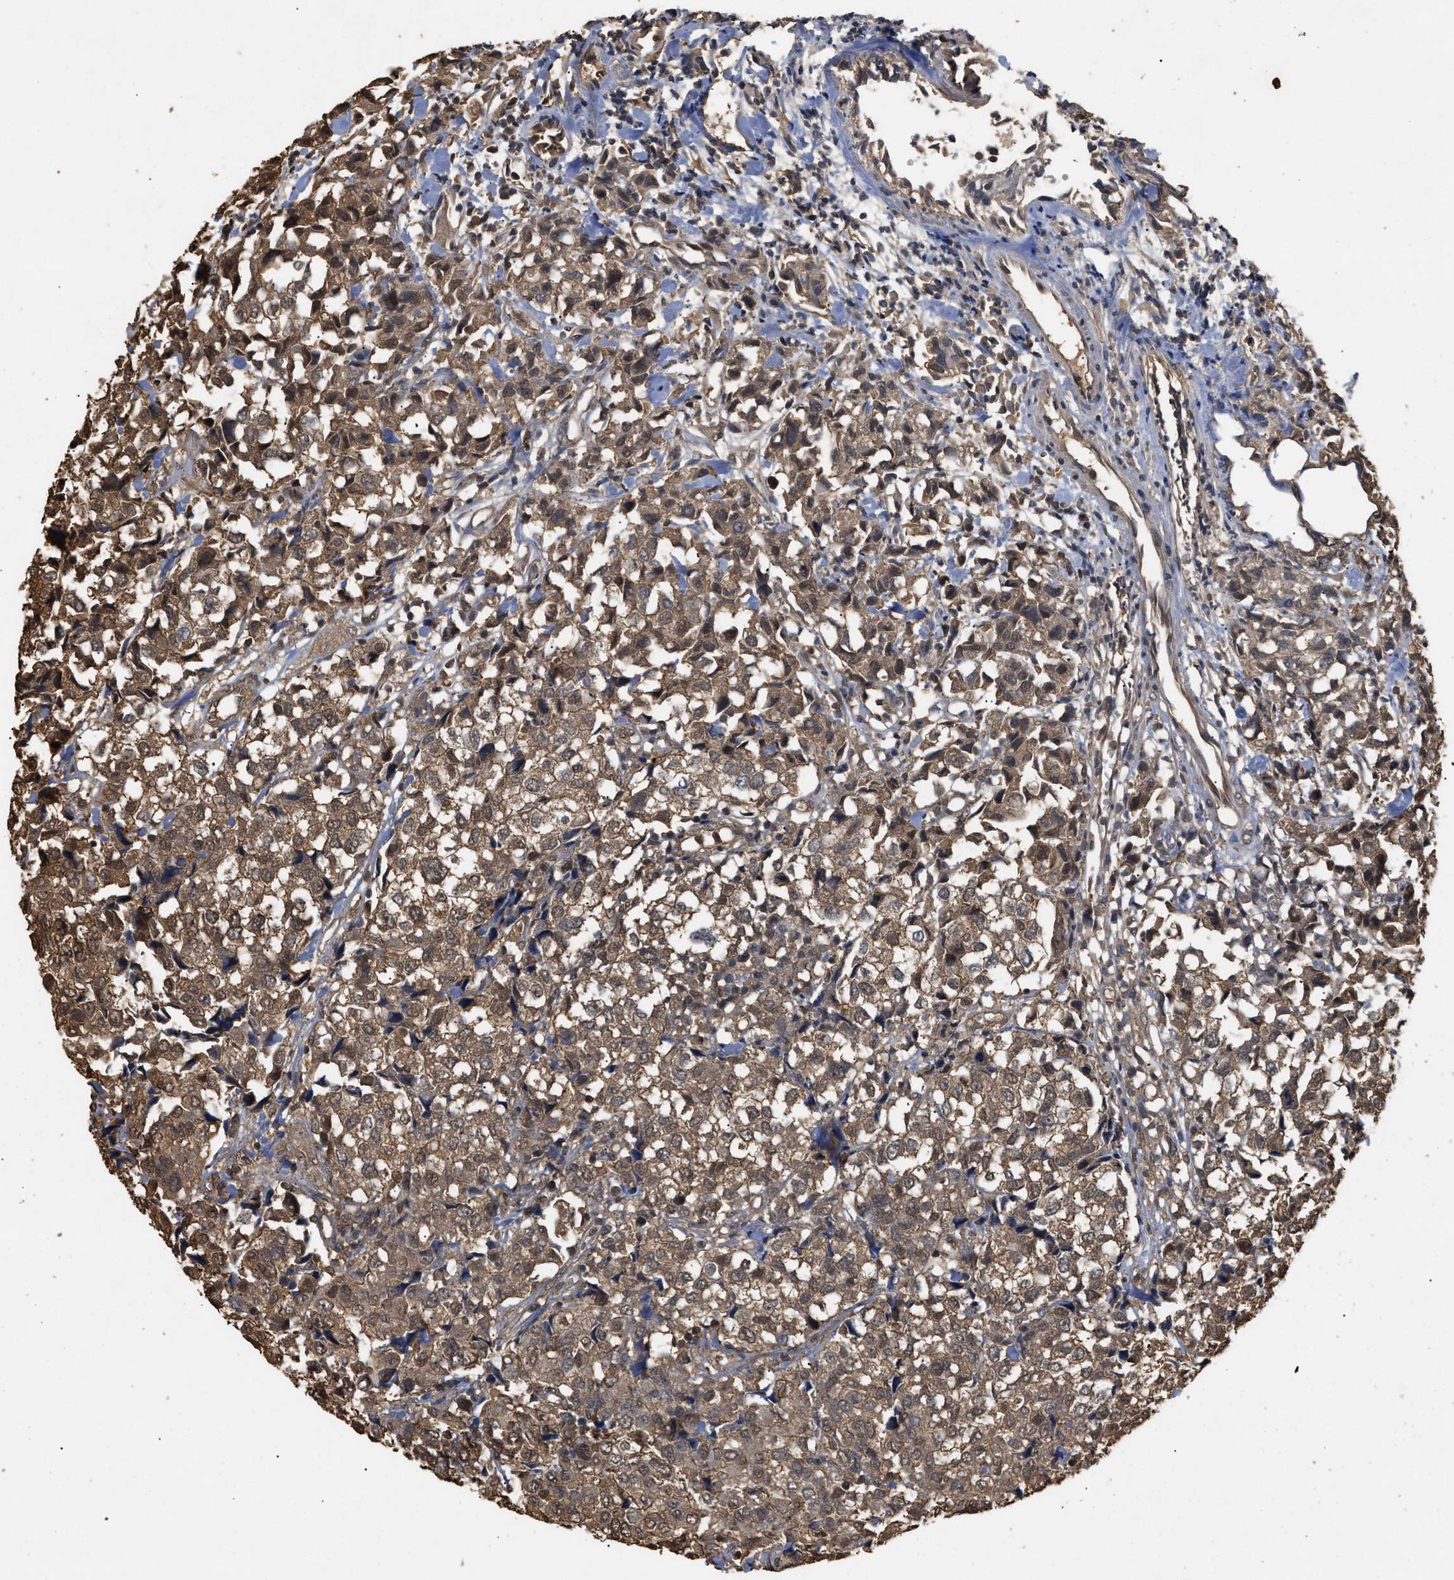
{"staining": {"intensity": "moderate", "quantity": ">75%", "location": "cytoplasmic/membranous"}, "tissue": "urothelial cancer", "cell_type": "Tumor cells", "image_type": "cancer", "snomed": [{"axis": "morphology", "description": "Urothelial carcinoma, High grade"}, {"axis": "topography", "description": "Urinary bladder"}], "caption": "Immunohistochemical staining of high-grade urothelial carcinoma shows moderate cytoplasmic/membranous protein positivity in approximately >75% of tumor cells.", "gene": "CALM1", "patient": {"sex": "female", "age": 75}}